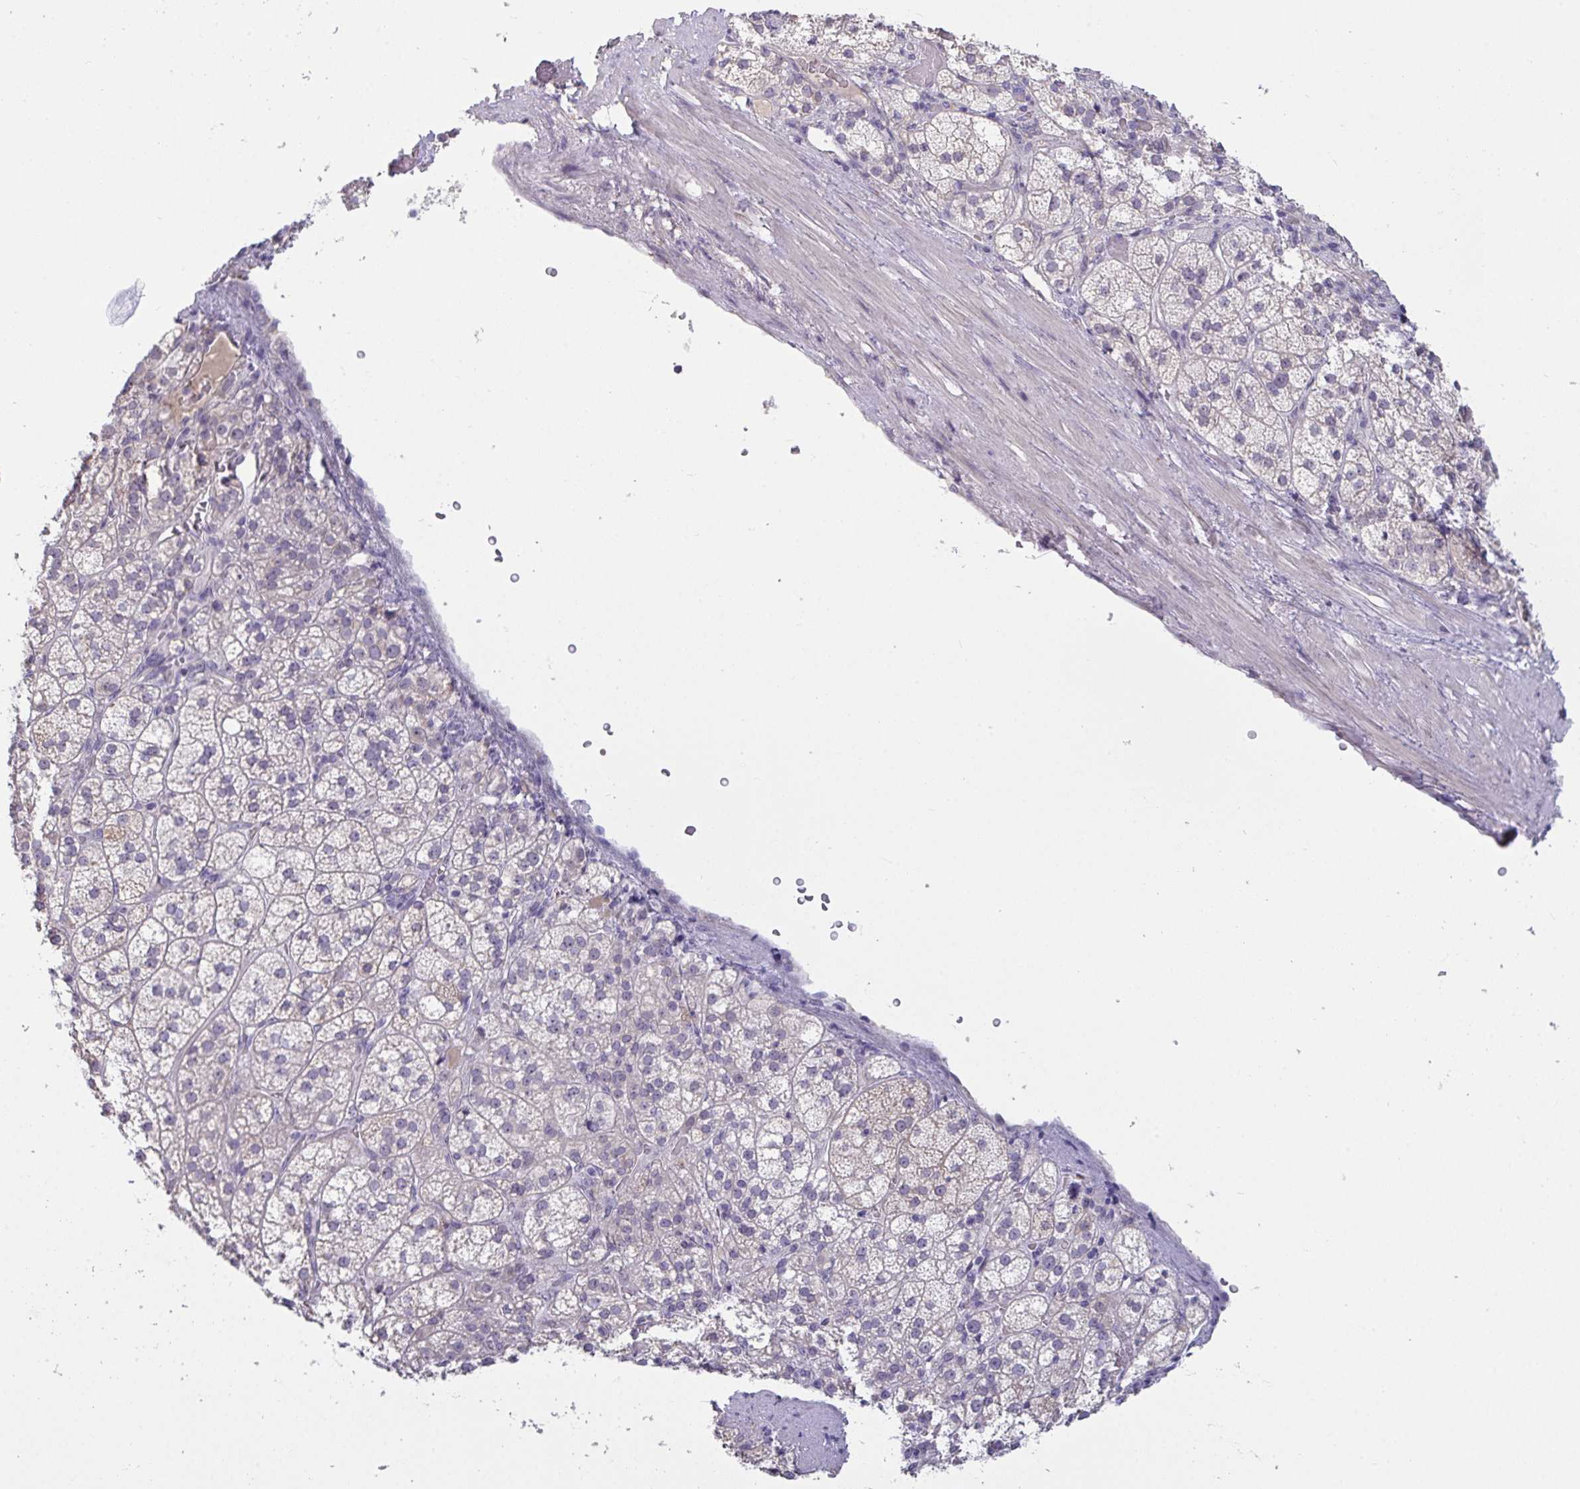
{"staining": {"intensity": "moderate", "quantity": "<25%", "location": "cytoplasmic/membranous"}, "tissue": "adrenal gland", "cell_type": "Glandular cells", "image_type": "normal", "snomed": [{"axis": "morphology", "description": "Normal tissue, NOS"}, {"axis": "topography", "description": "Adrenal gland"}], "caption": "Brown immunohistochemical staining in benign adrenal gland reveals moderate cytoplasmic/membranous positivity in about <25% of glandular cells. (Stains: DAB in brown, nuclei in blue, Microscopy: brightfield microscopy at high magnification).", "gene": "MYC", "patient": {"sex": "female", "age": 60}}